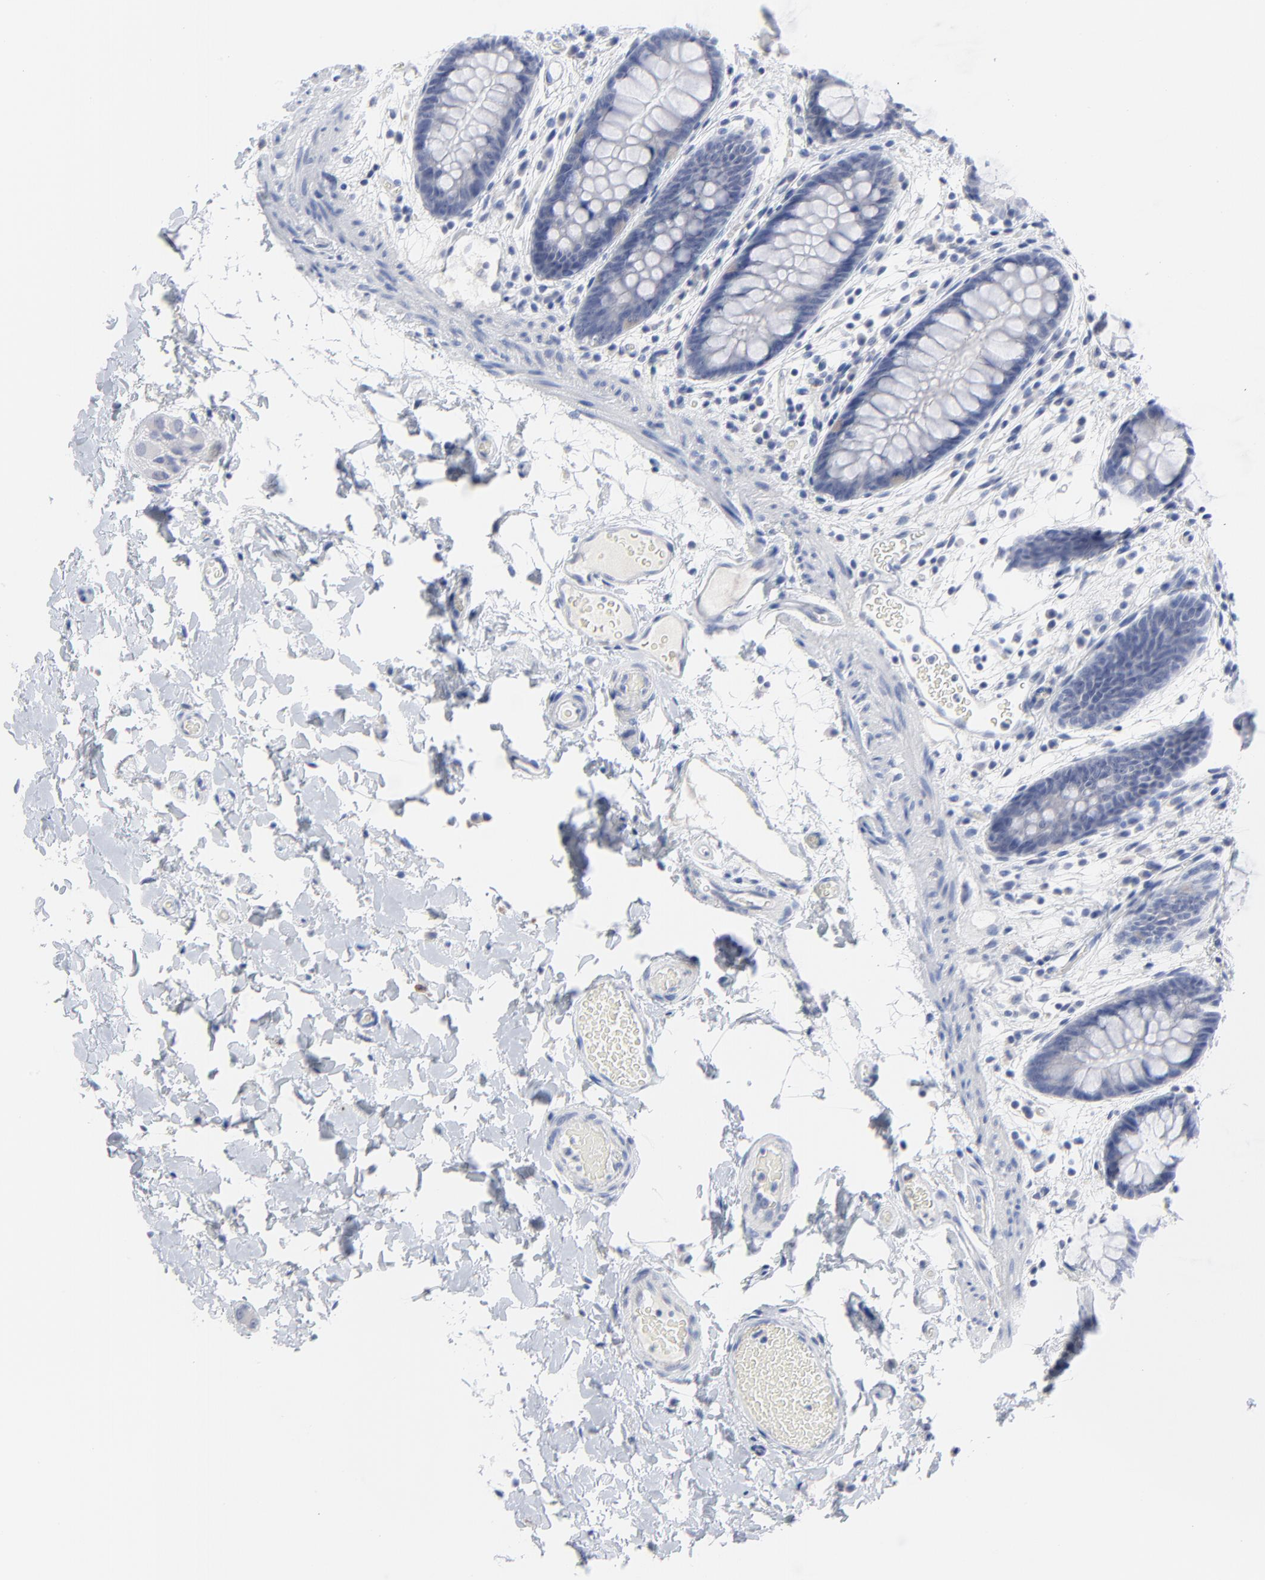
{"staining": {"intensity": "negative", "quantity": "none", "location": "none"}, "tissue": "colon", "cell_type": "Endothelial cells", "image_type": "normal", "snomed": [{"axis": "morphology", "description": "Normal tissue, NOS"}, {"axis": "topography", "description": "Smooth muscle"}, {"axis": "topography", "description": "Colon"}], "caption": "DAB immunohistochemical staining of normal human colon exhibits no significant expression in endothelial cells.", "gene": "CLEC4G", "patient": {"sex": "male", "age": 67}}